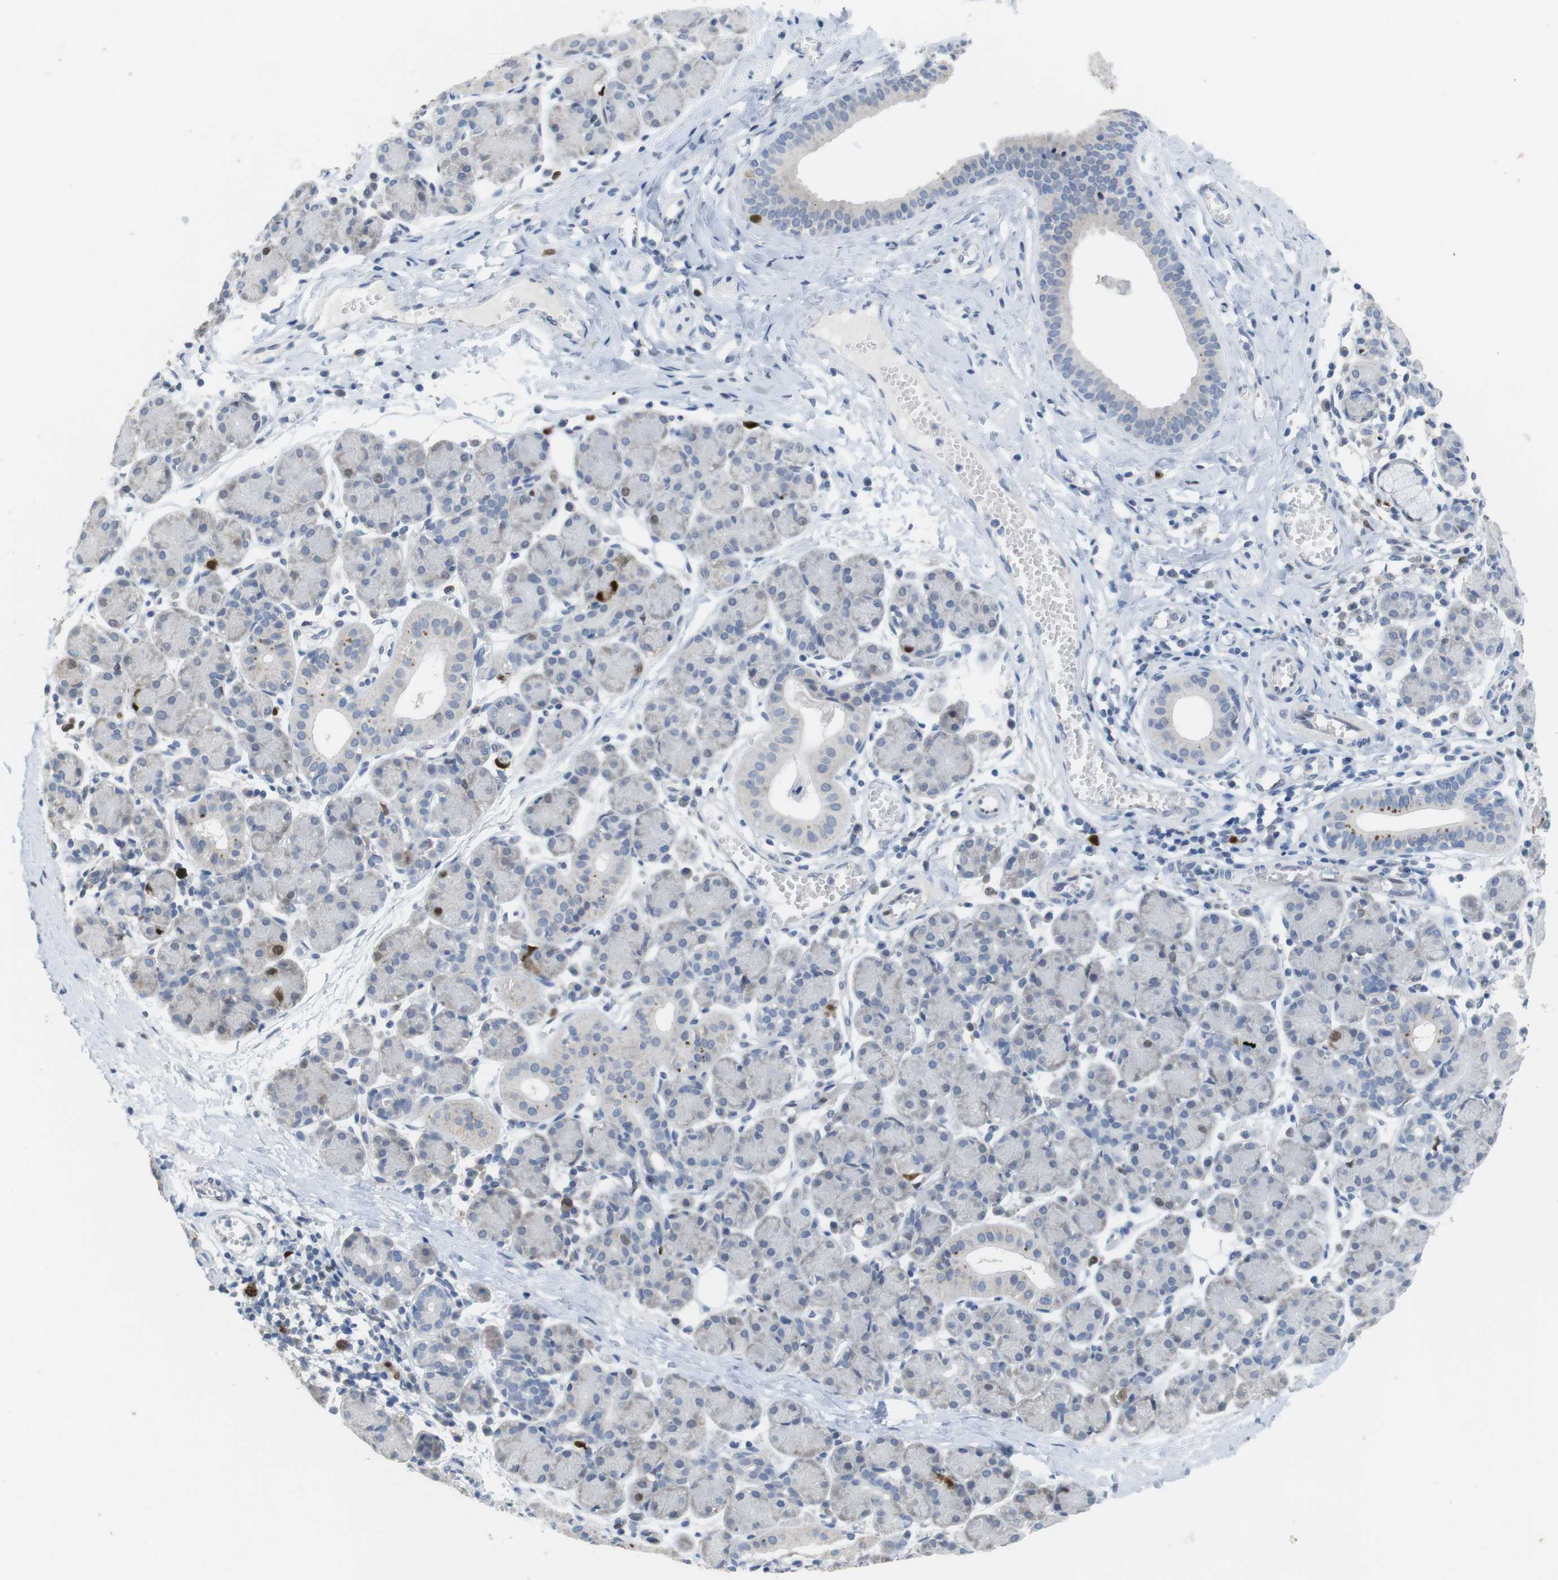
{"staining": {"intensity": "moderate", "quantity": "<25%", "location": "cytoplasmic/membranous,nuclear"}, "tissue": "salivary gland", "cell_type": "Glandular cells", "image_type": "normal", "snomed": [{"axis": "morphology", "description": "Normal tissue, NOS"}, {"axis": "morphology", "description": "Inflammation, NOS"}, {"axis": "topography", "description": "Lymph node"}, {"axis": "topography", "description": "Salivary gland"}], "caption": "This micrograph displays immunohistochemistry staining of unremarkable salivary gland, with low moderate cytoplasmic/membranous,nuclear expression in approximately <25% of glandular cells.", "gene": "KPNA2", "patient": {"sex": "male", "age": 3}}